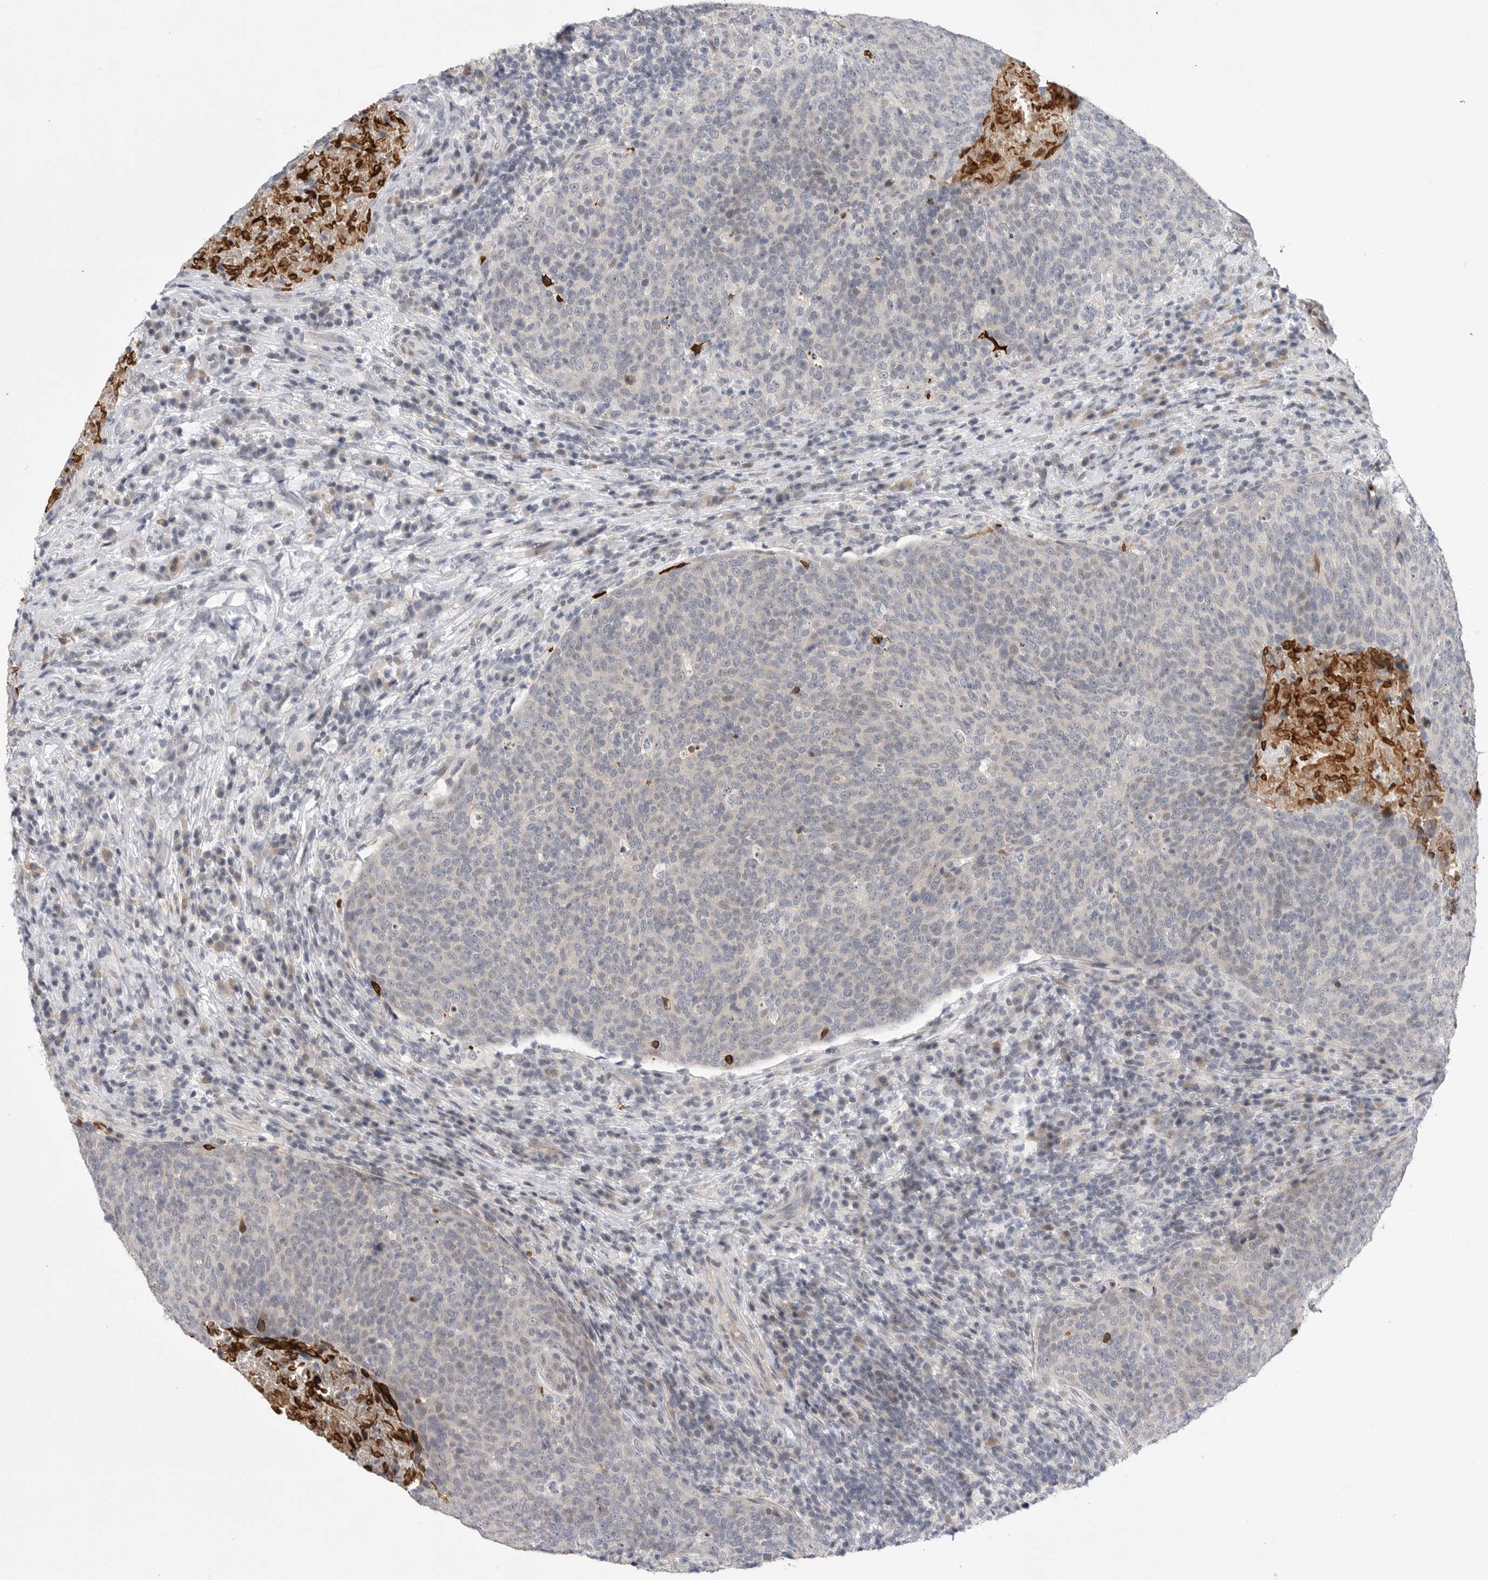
{"staining": {"intensity": "weak", "quantity": "<25%", "location": "nuclear"}, "tissue": "head and neck cancer", "cell_type": "Tumor cells", "image_type": "cancer", "snomed": [{"axis": "morphology", "description": "Squamous cell carcinoma, NOS"}, {"axis": "morphology", "description": "Squamous cell carcinoma, metastatic, NOS"}, {"axis": "topography", "description": "Lymph node"}, {"axis": "topography", "description": "Head-Neck"}], "caption": "The image demonstrates no significant staining in tumor cells of head and neck cancer.", "gene": "FBXO43", "patient": {"sex": "male", "age": 62}}